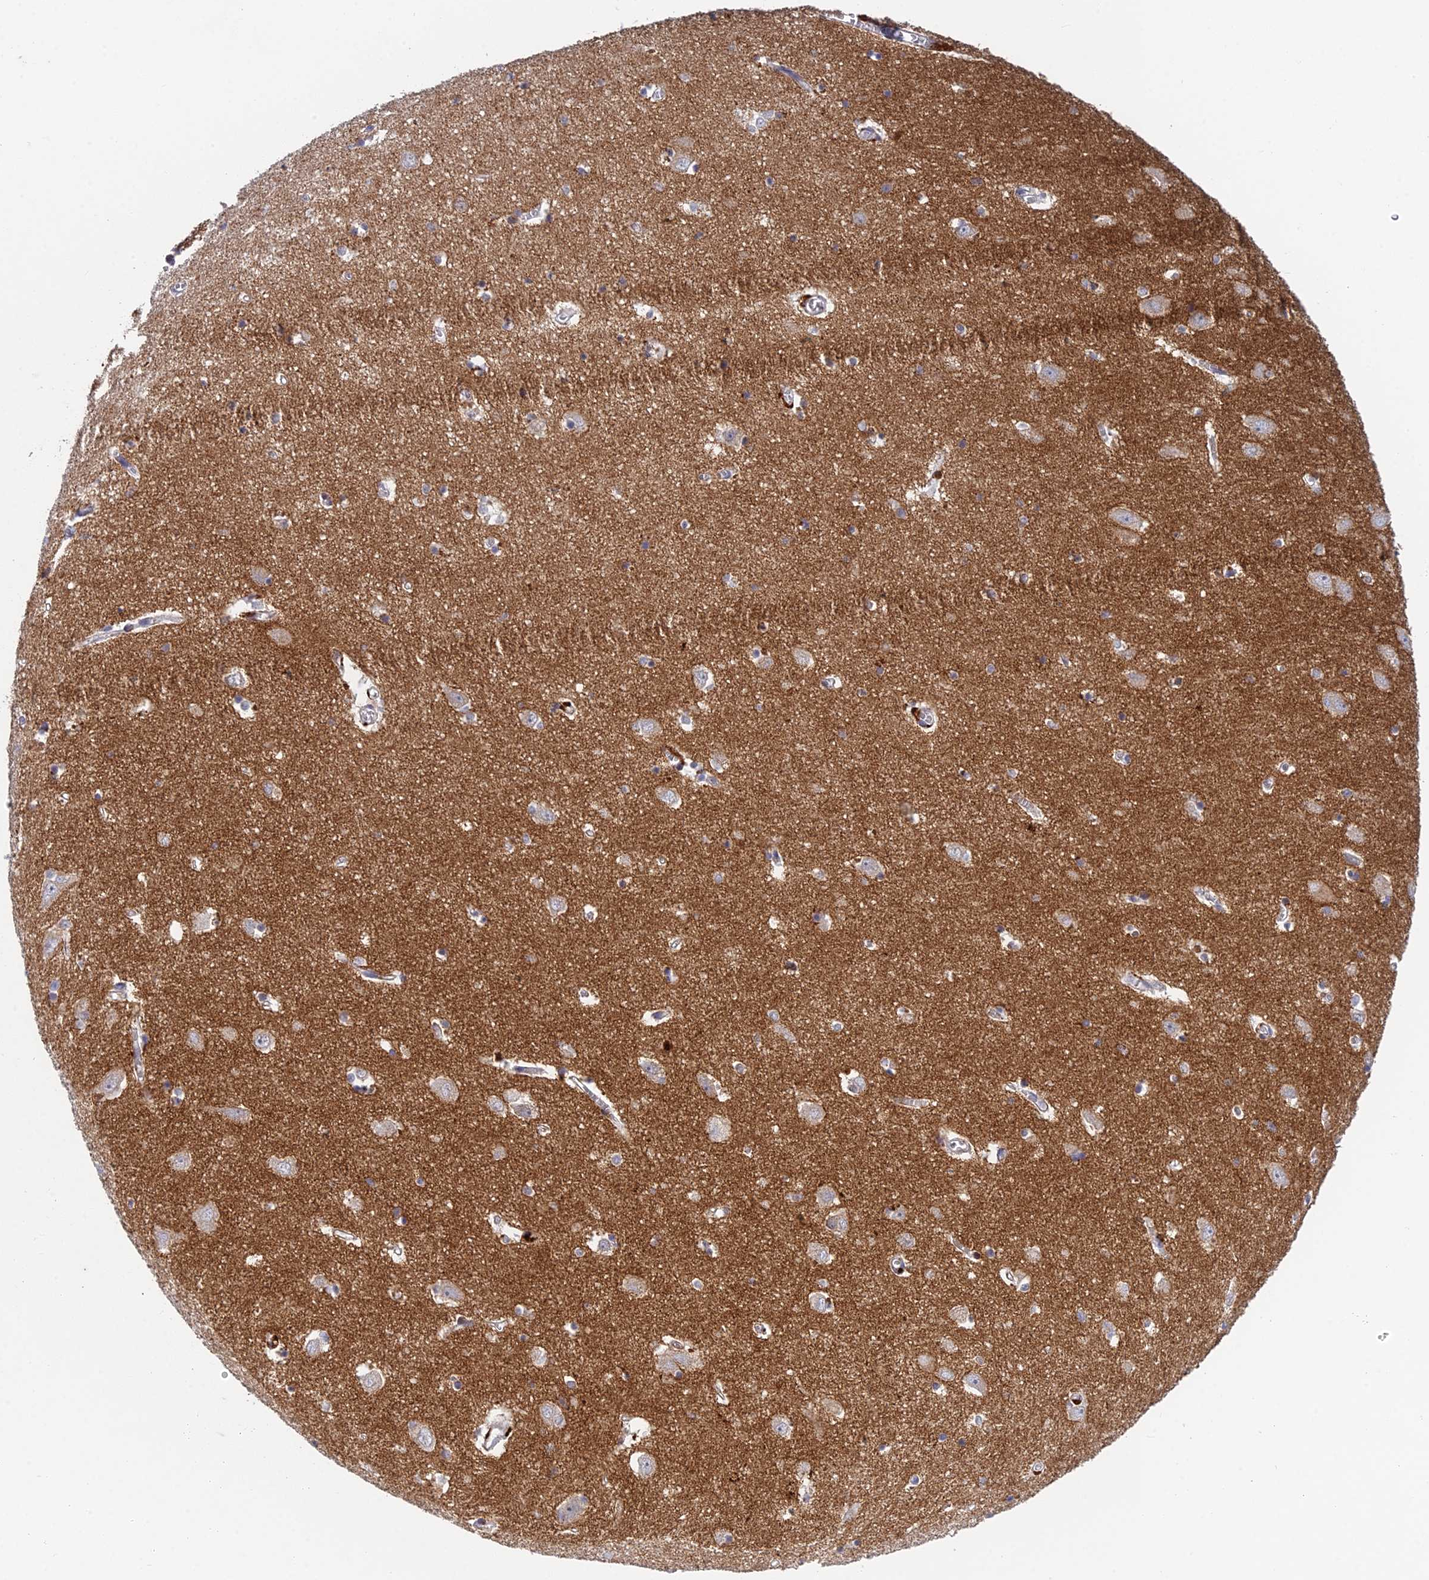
{"staining": {"intensity": "moderate", "quantity": "<25%", "location": "cytoplasmic/membranous"}, "tissue": "hippocampus", "cell_type": "Glial cells", "image_type": "normal", "snomed": [{"axis": "morphology", "description": "Normal tissue, NOS"}, {"axis": "topography", "description": "Hippocampus"}], "caption": "Glial cells demonstrate moderate cytoplasmic/membranous positivity in approximately <25% of cells in benign hippocampus.", "gene": "FOXS1", "patient": {"sex": "female", "age": 64}}